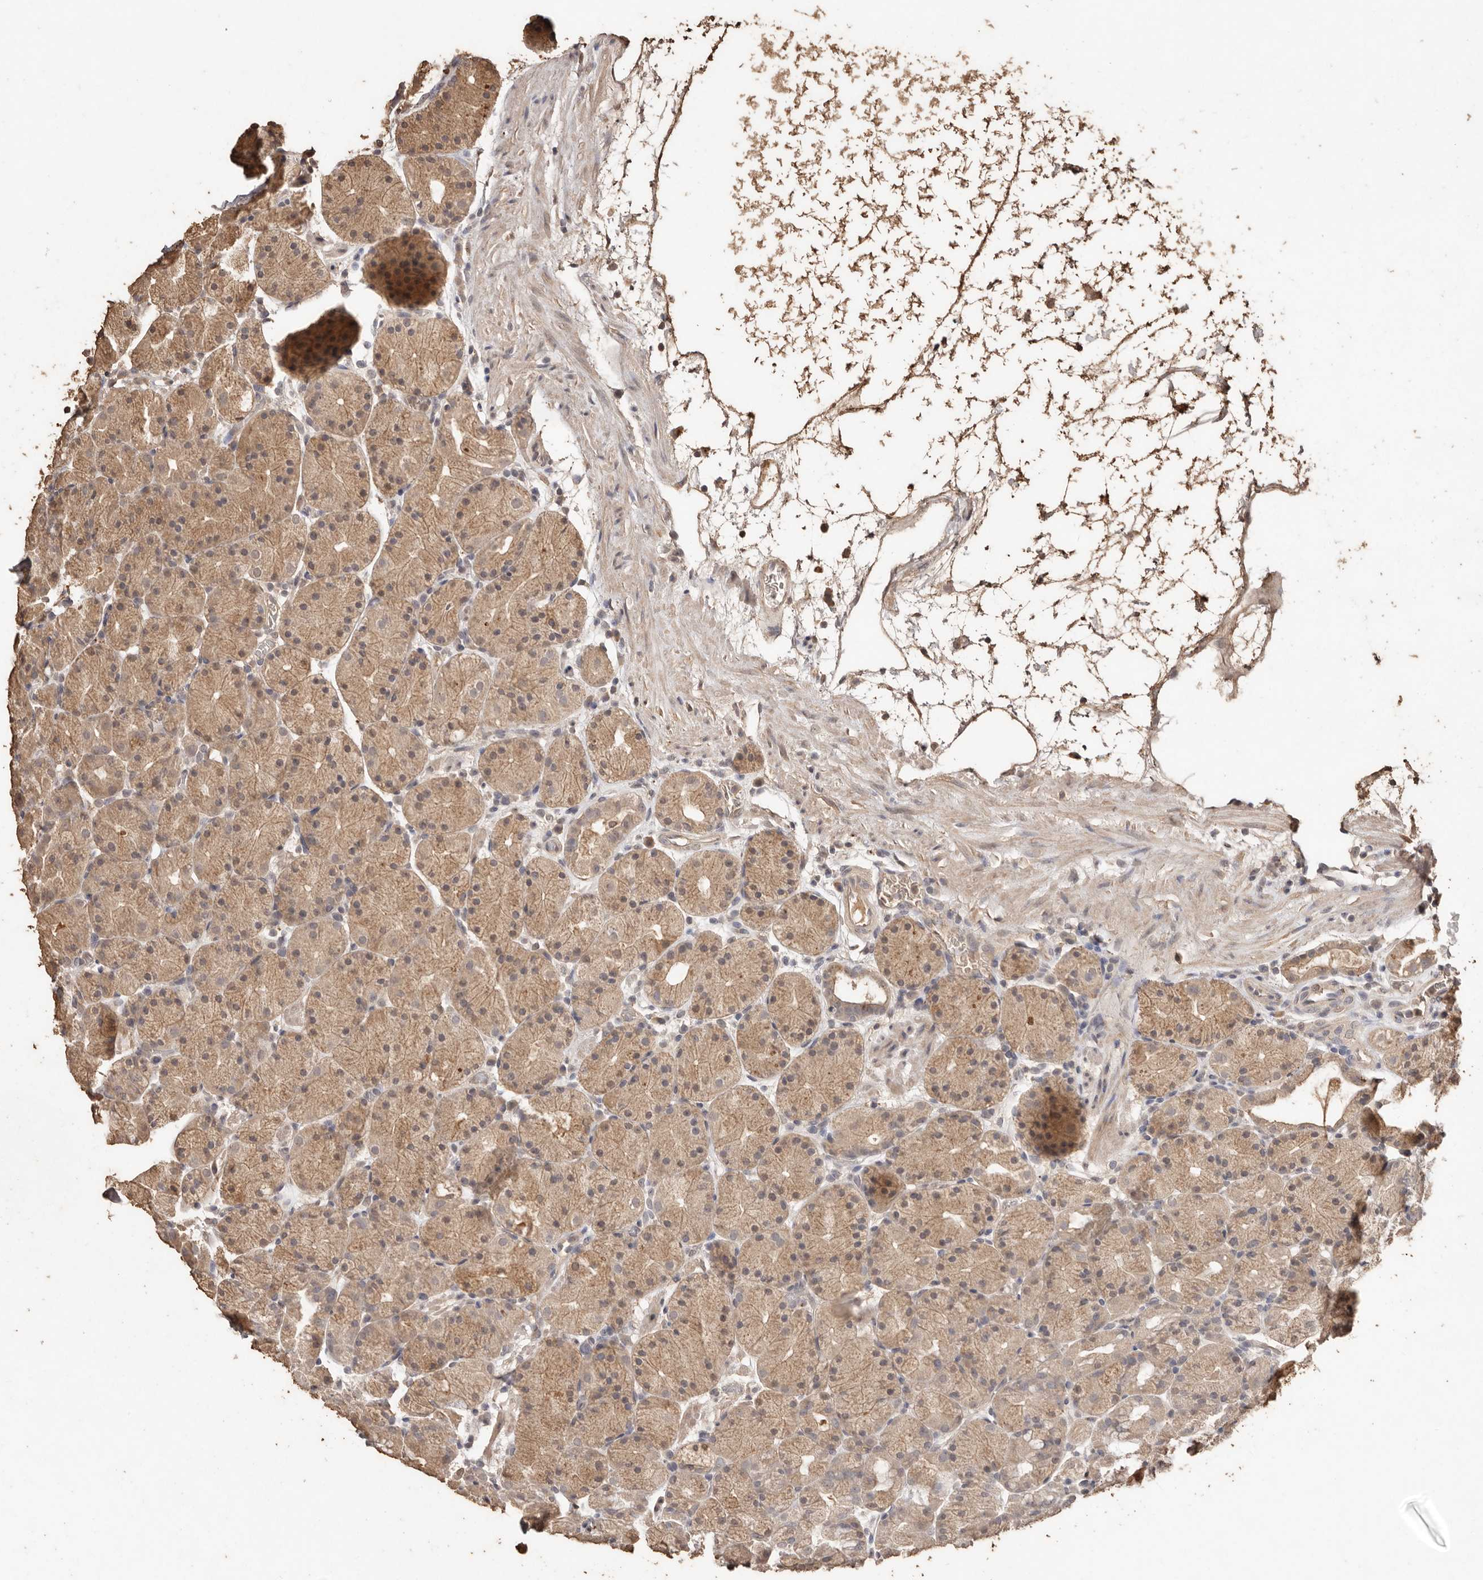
{"staining": {"intensity": "weak", "quantity": ">75%", "location": "cytoplasmic/membranous,nuclear"}, "tissue": "stomach", "cell_type": "Glandular cells", "image_type": "normal", "snomed": [{"axis": "morphology", "description": "Normal tissue, NOS"}, {"axis": "topography", "description": "Stomach, upper"}], "caption": "The immunohistochemical stain shows weak cytoplasmic/membranous,nuclear expression in glandular cells of normal stomach.", "gene": "PKDCC", "patient": {"sex": "male", "age": 48}}